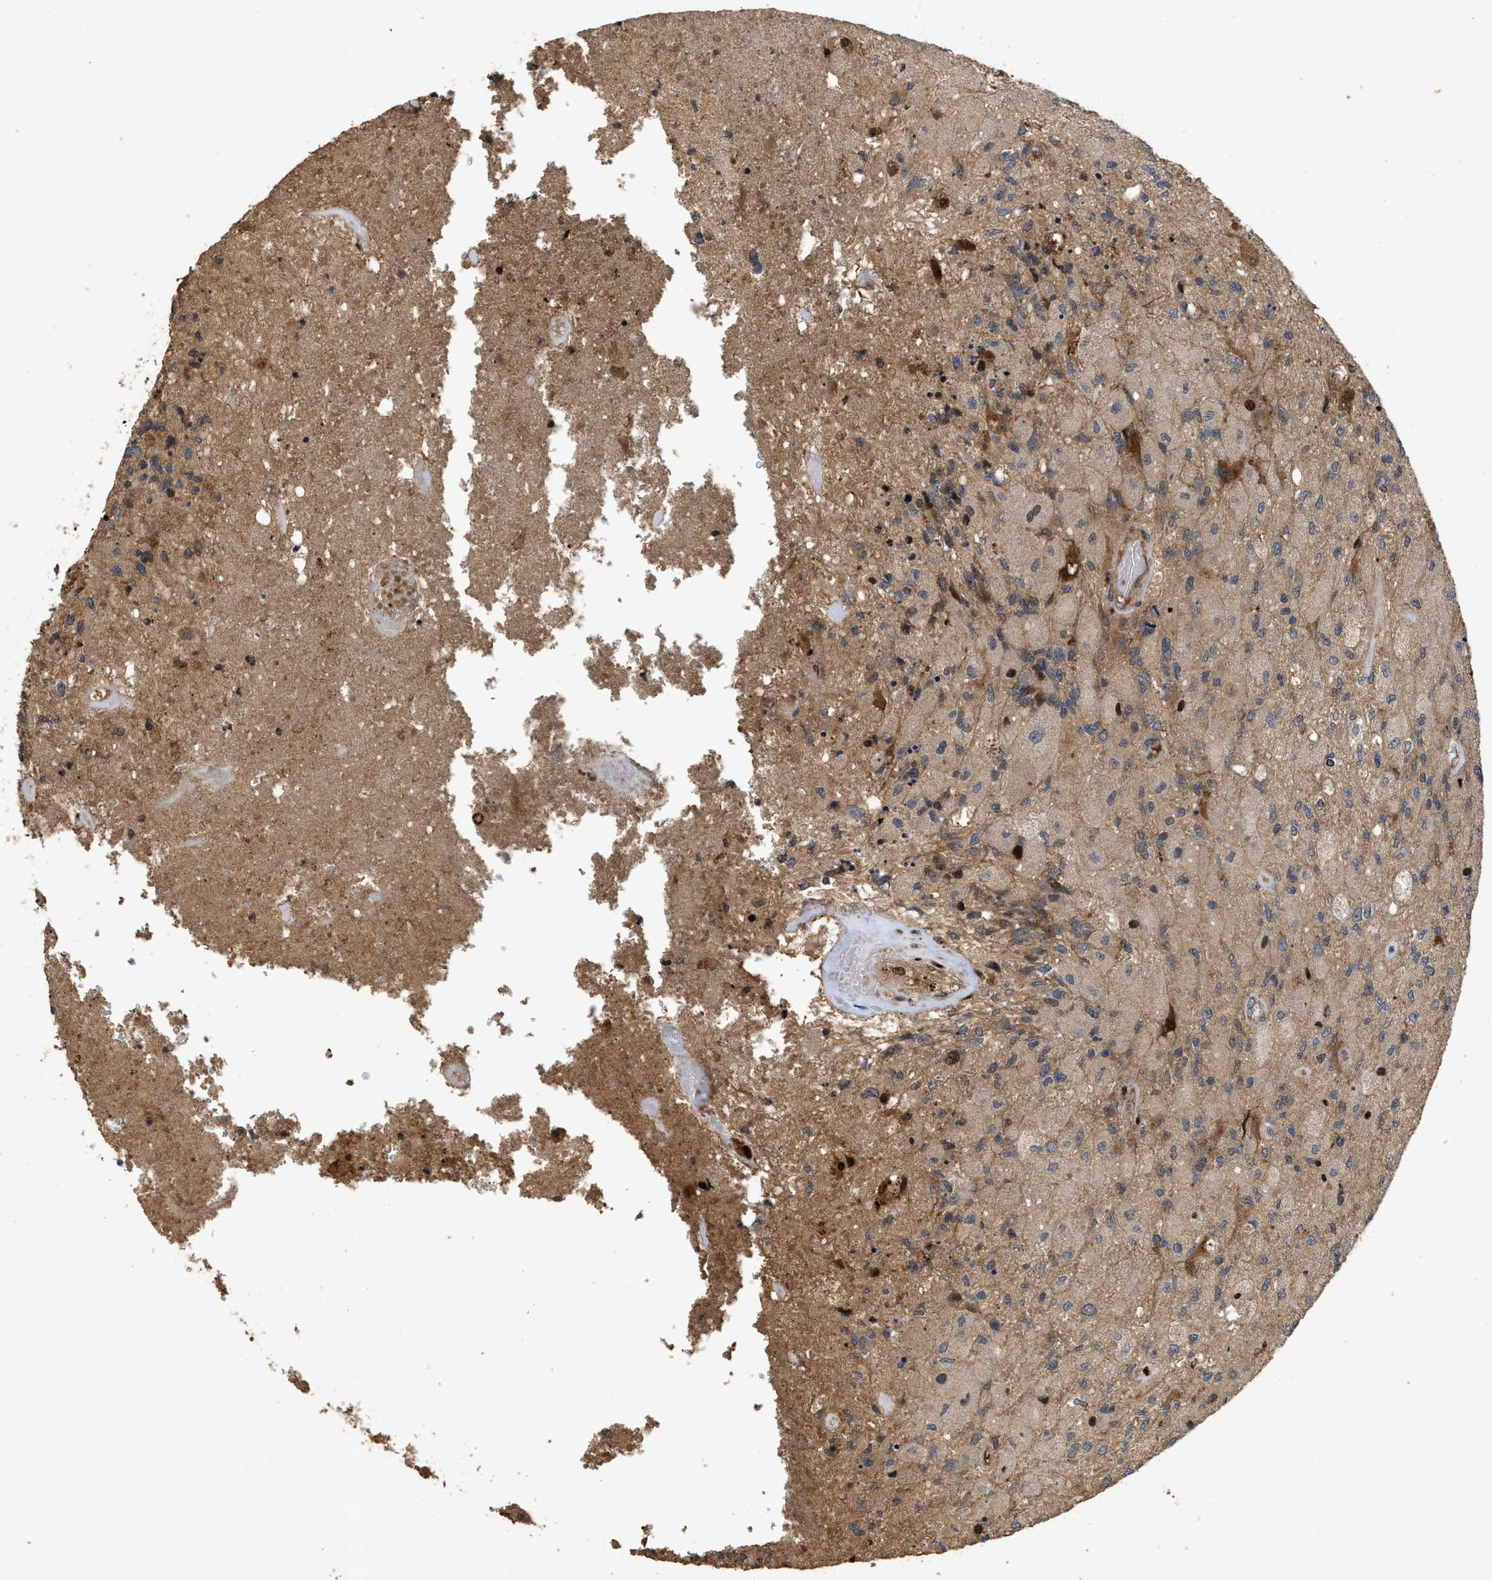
{"staining": {"intensity": "moderate", "quantity": ">75%", "location": "cytoplasmic/membranous"}, "tissue": "glioma", "cell_type": "Tumor cells", "image_type": "cancer", "snomed": [{"axis": "morphology", "description": "Normal tissue, NOS"}, {"axis": "morphology", "description": "Glioma, malignant, High grade"}, {"axis": "topography", "description": "Cerebral cortex"}], "caption": "Brown immunohistochemical staining in human glioma demonstrates moderate cytoplasmic/membranous positivity in about >75% of tumor cells.", "gene": "CBR3", "patient": {"sex": "male", "age": 77}}